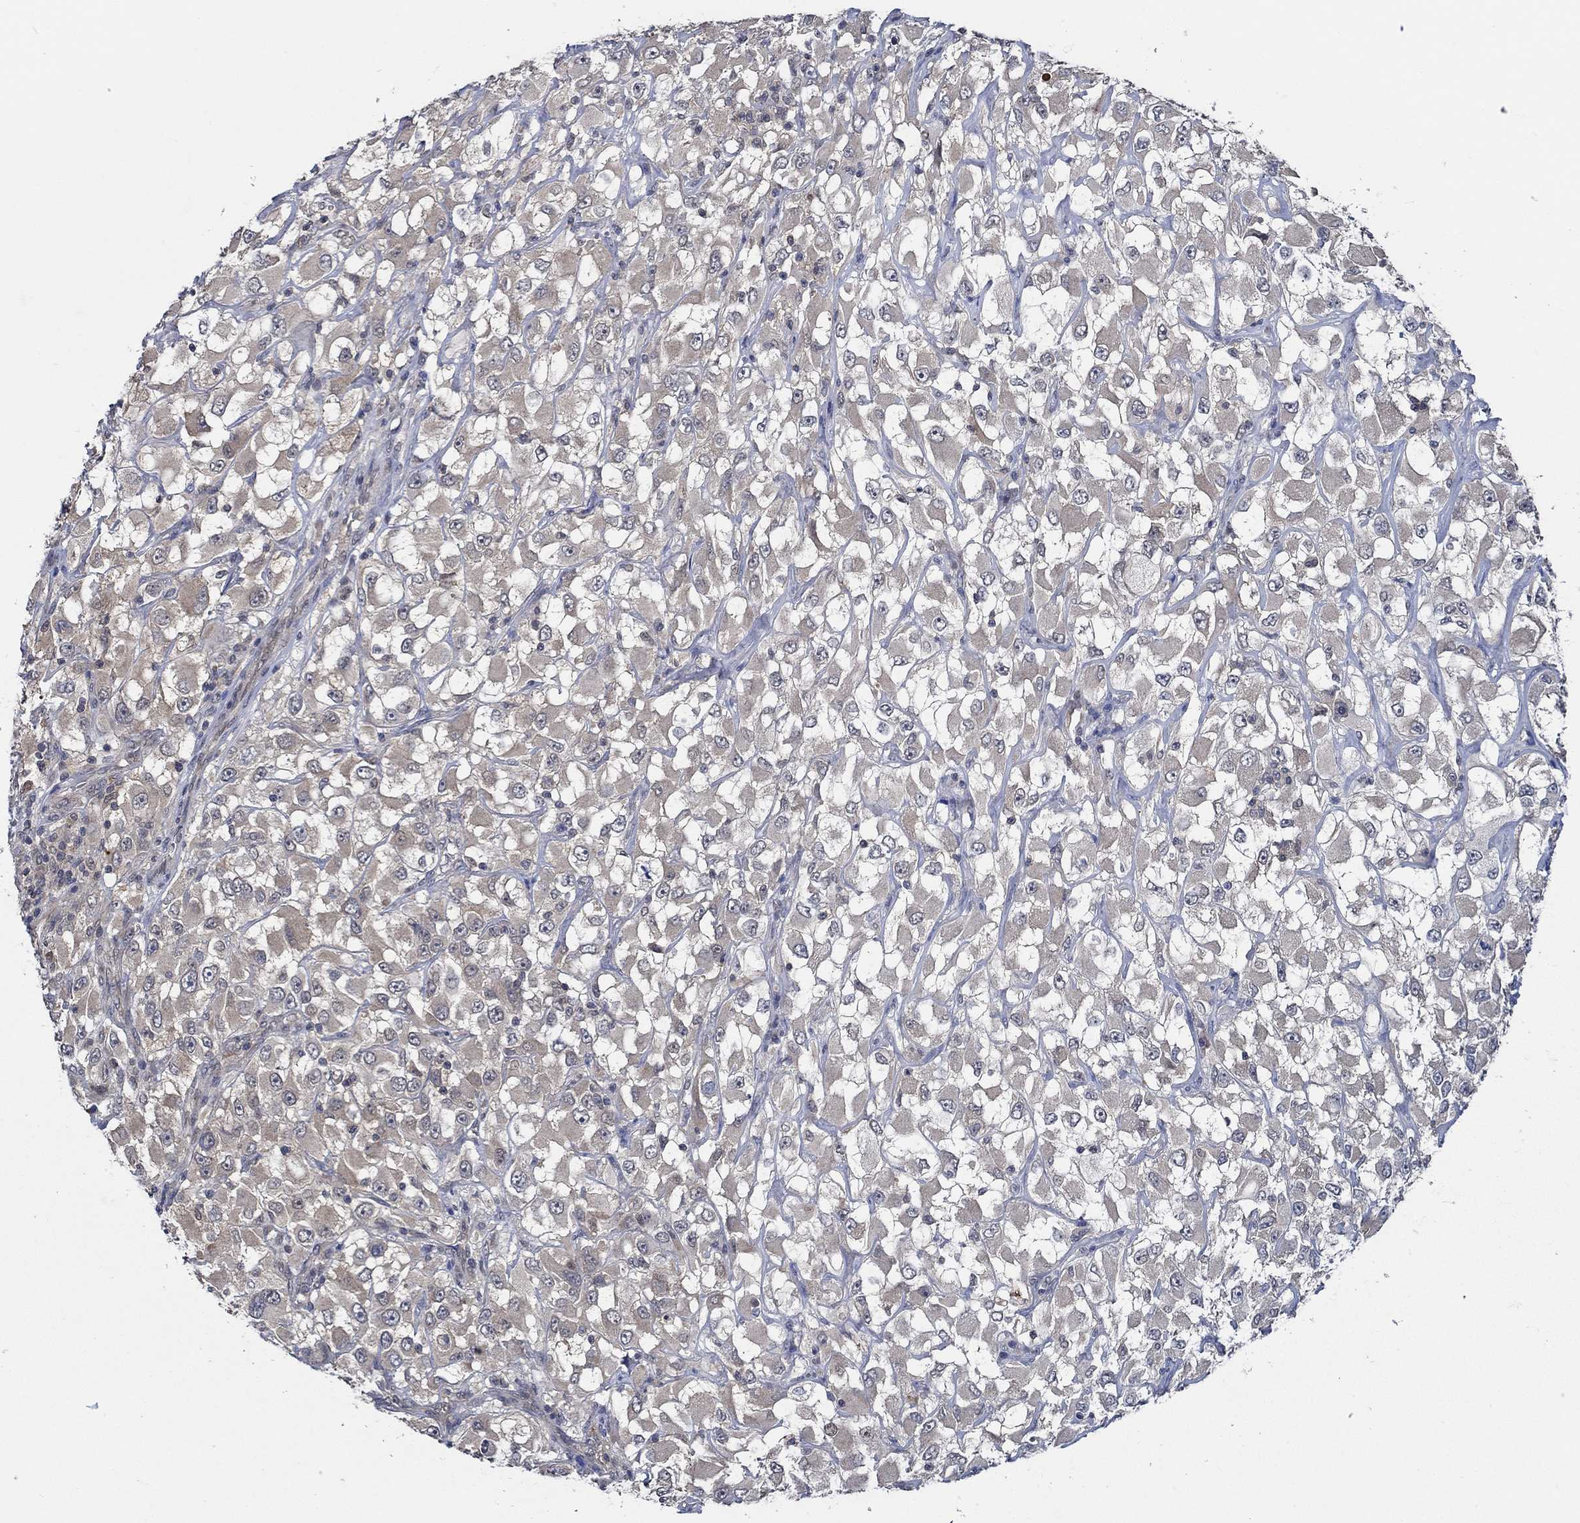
{"staining": {"intensity": "weak", "quantity": "<25%", "location": "cytoplasmic/membranous"}, "tissue": "renal cancer", "cell_type": "Tumor cells", "image_type": "cancer", "snomed": [{"axis": "morphology", "description": "Adenocarcinoma, NOS"}, {"axis": "topography", "description": "Kidney"}], "caption": "Immunohistochemistry (IHC) photomicrograph of neoplastic tissue: human adenocarcinoma (renal) stained with DAB reveals no significant protein expression in tumor cells.", "gene": "DACT1", "patient": {"sex": "female", "age": 52}}